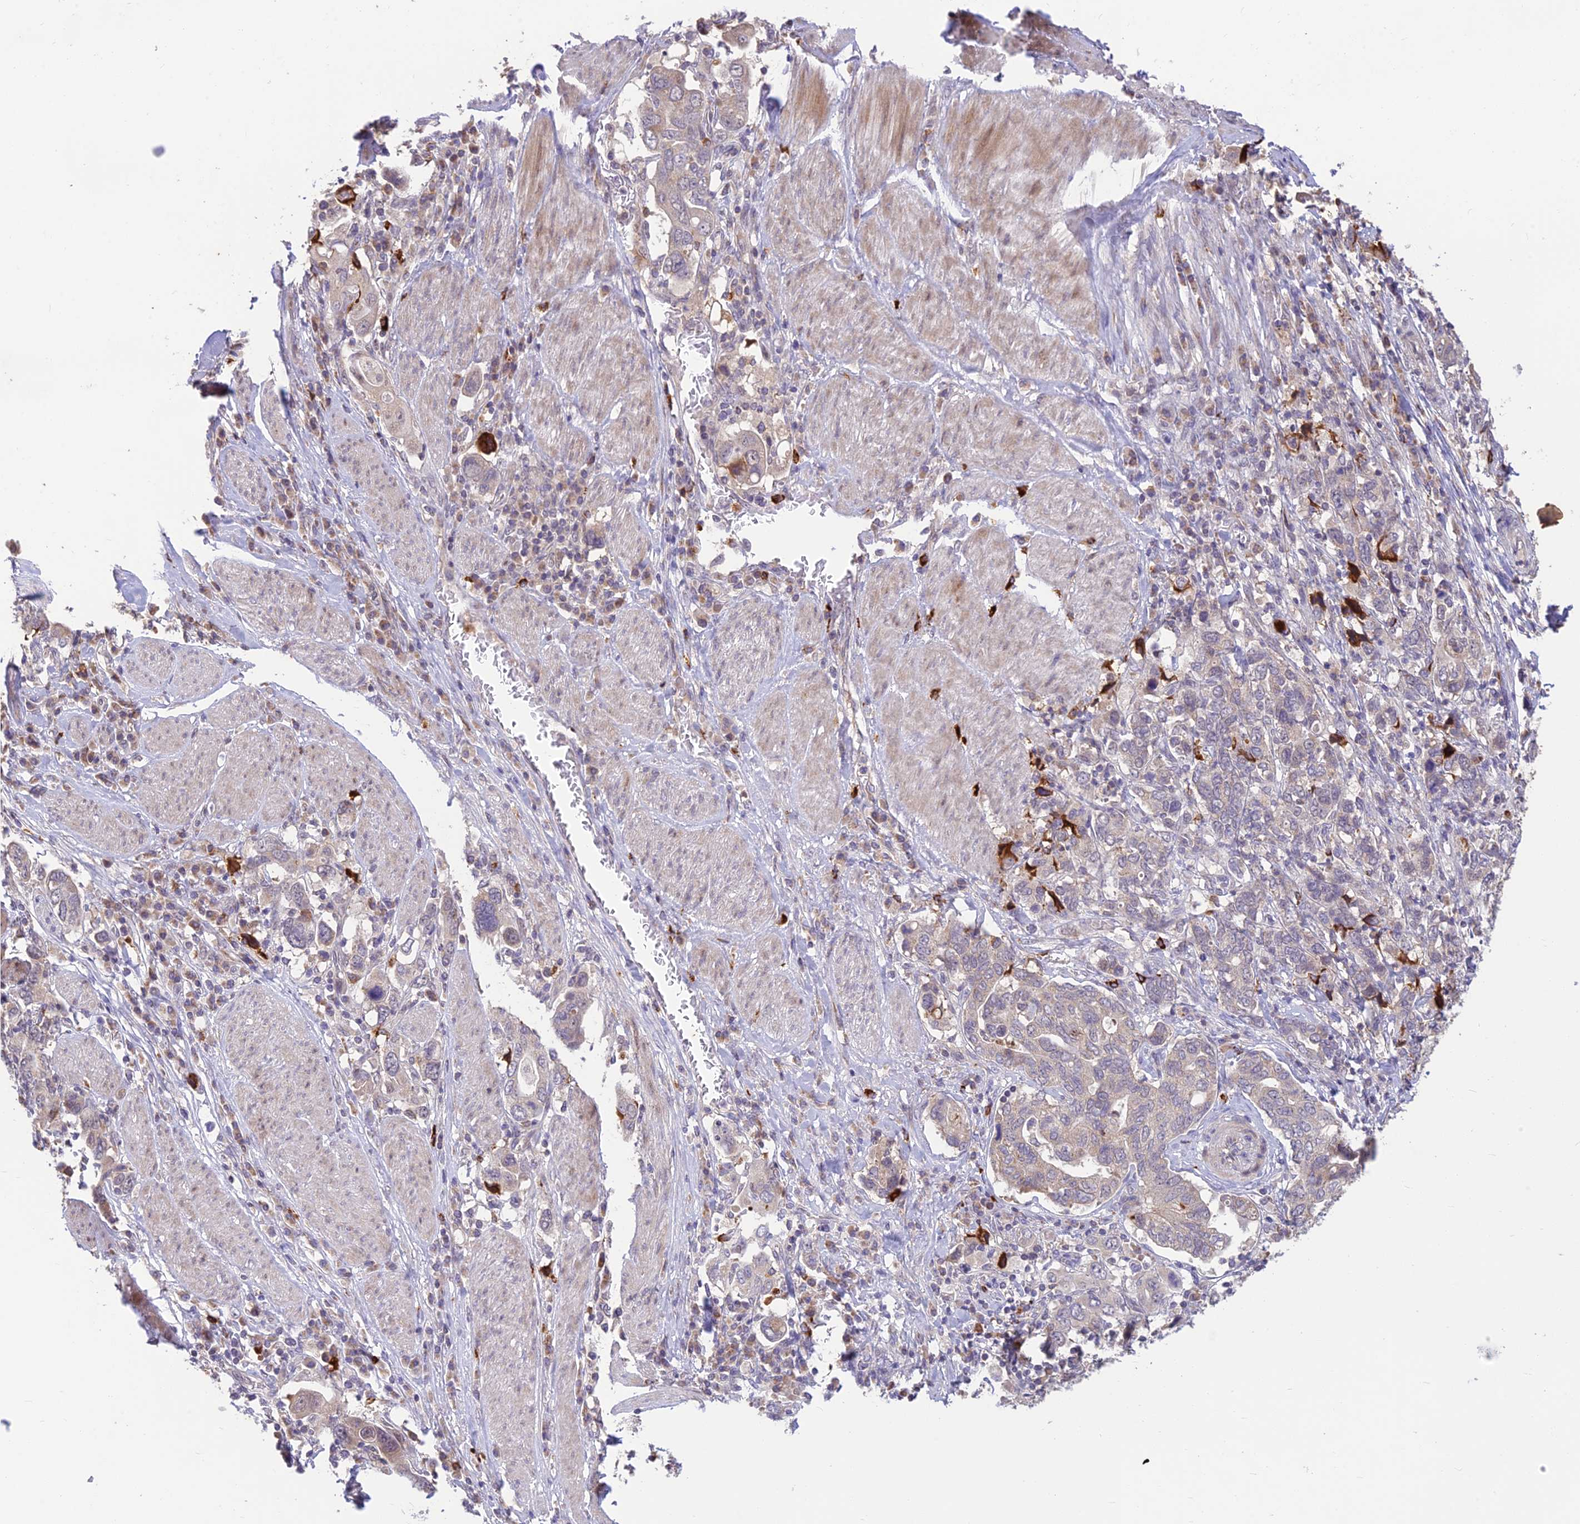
{"staining": {"intensity": "negative", "quantity": "none", "location": "none"}, "tissue": "stomach cancer", "cell_type": "Tumor cells", "image_type": "cancer", "snomed": [{"axis": "morphology", "description": "Adenocarcinoma, NOS"}, {"axis": "topography", "description": "Stomach, upper"}], "caption": "High power microscopy micrograph of an IHC histopathology image of adenocarcinoma (stomach), revealing no significant staining in tumor cells.", "gene": "ASPDH", "patient": {"sex": "male", "age": 62}}